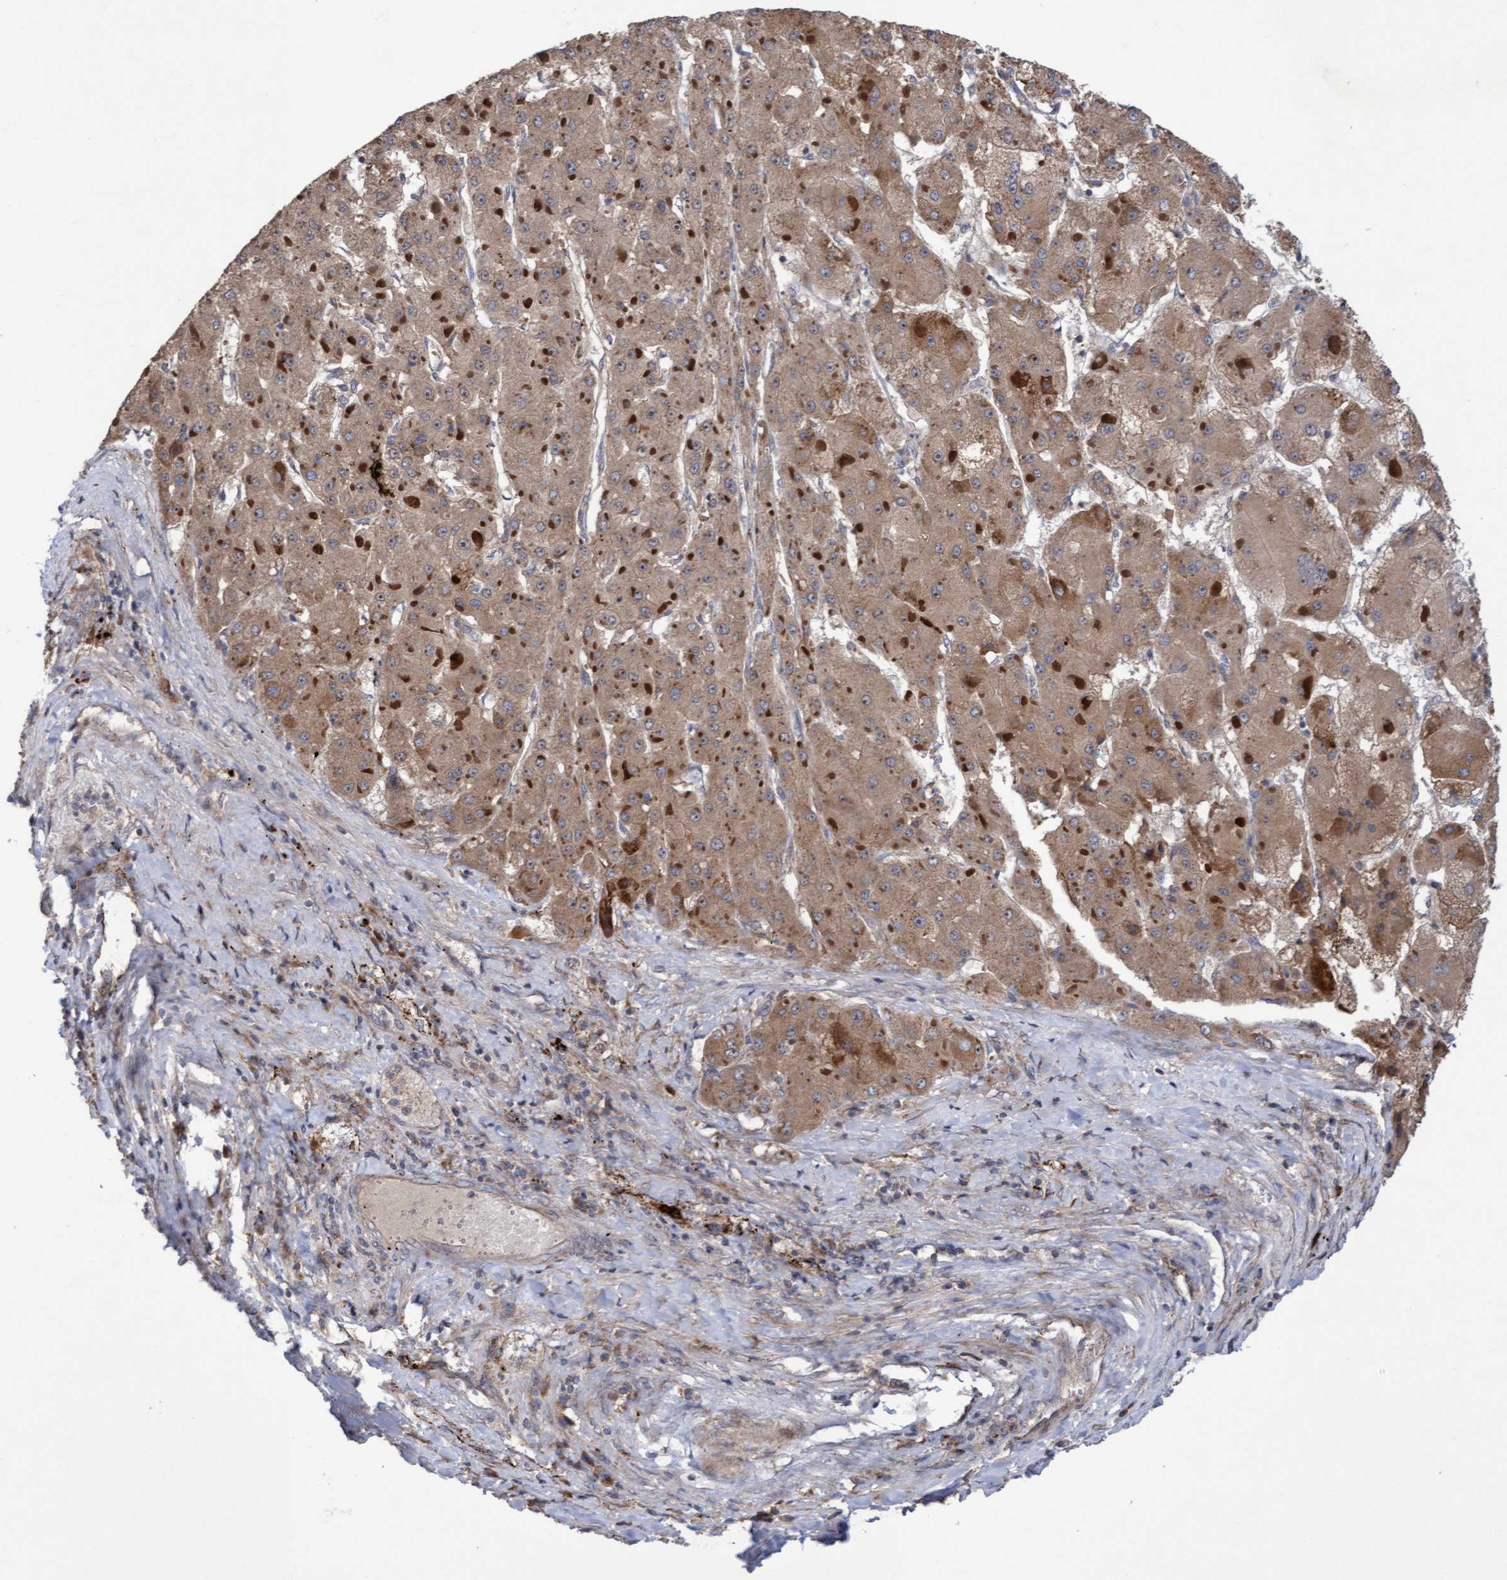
{"staining": {"intensity": "moderate", "quantity": ">75%", "location": "cytoplasmic/membranous"}, "tissue": "liver cancer", "cell_type": "Tumor cells", "image_type": "cancer", "snomed": [{"axis": "morphology", "description": "Carcinoma, Hepatocellular, NOS"}, {"axis": "topography", "description": "Liver"}], "caption": "Protein expression analysis of human liver hepatocellular carcinoma reveals moderate cytoplasmic/membranous expression in approximately >75% of tumor cells.", "gene": "ELP5", "patient": {"sex": "female", "age": 73}}